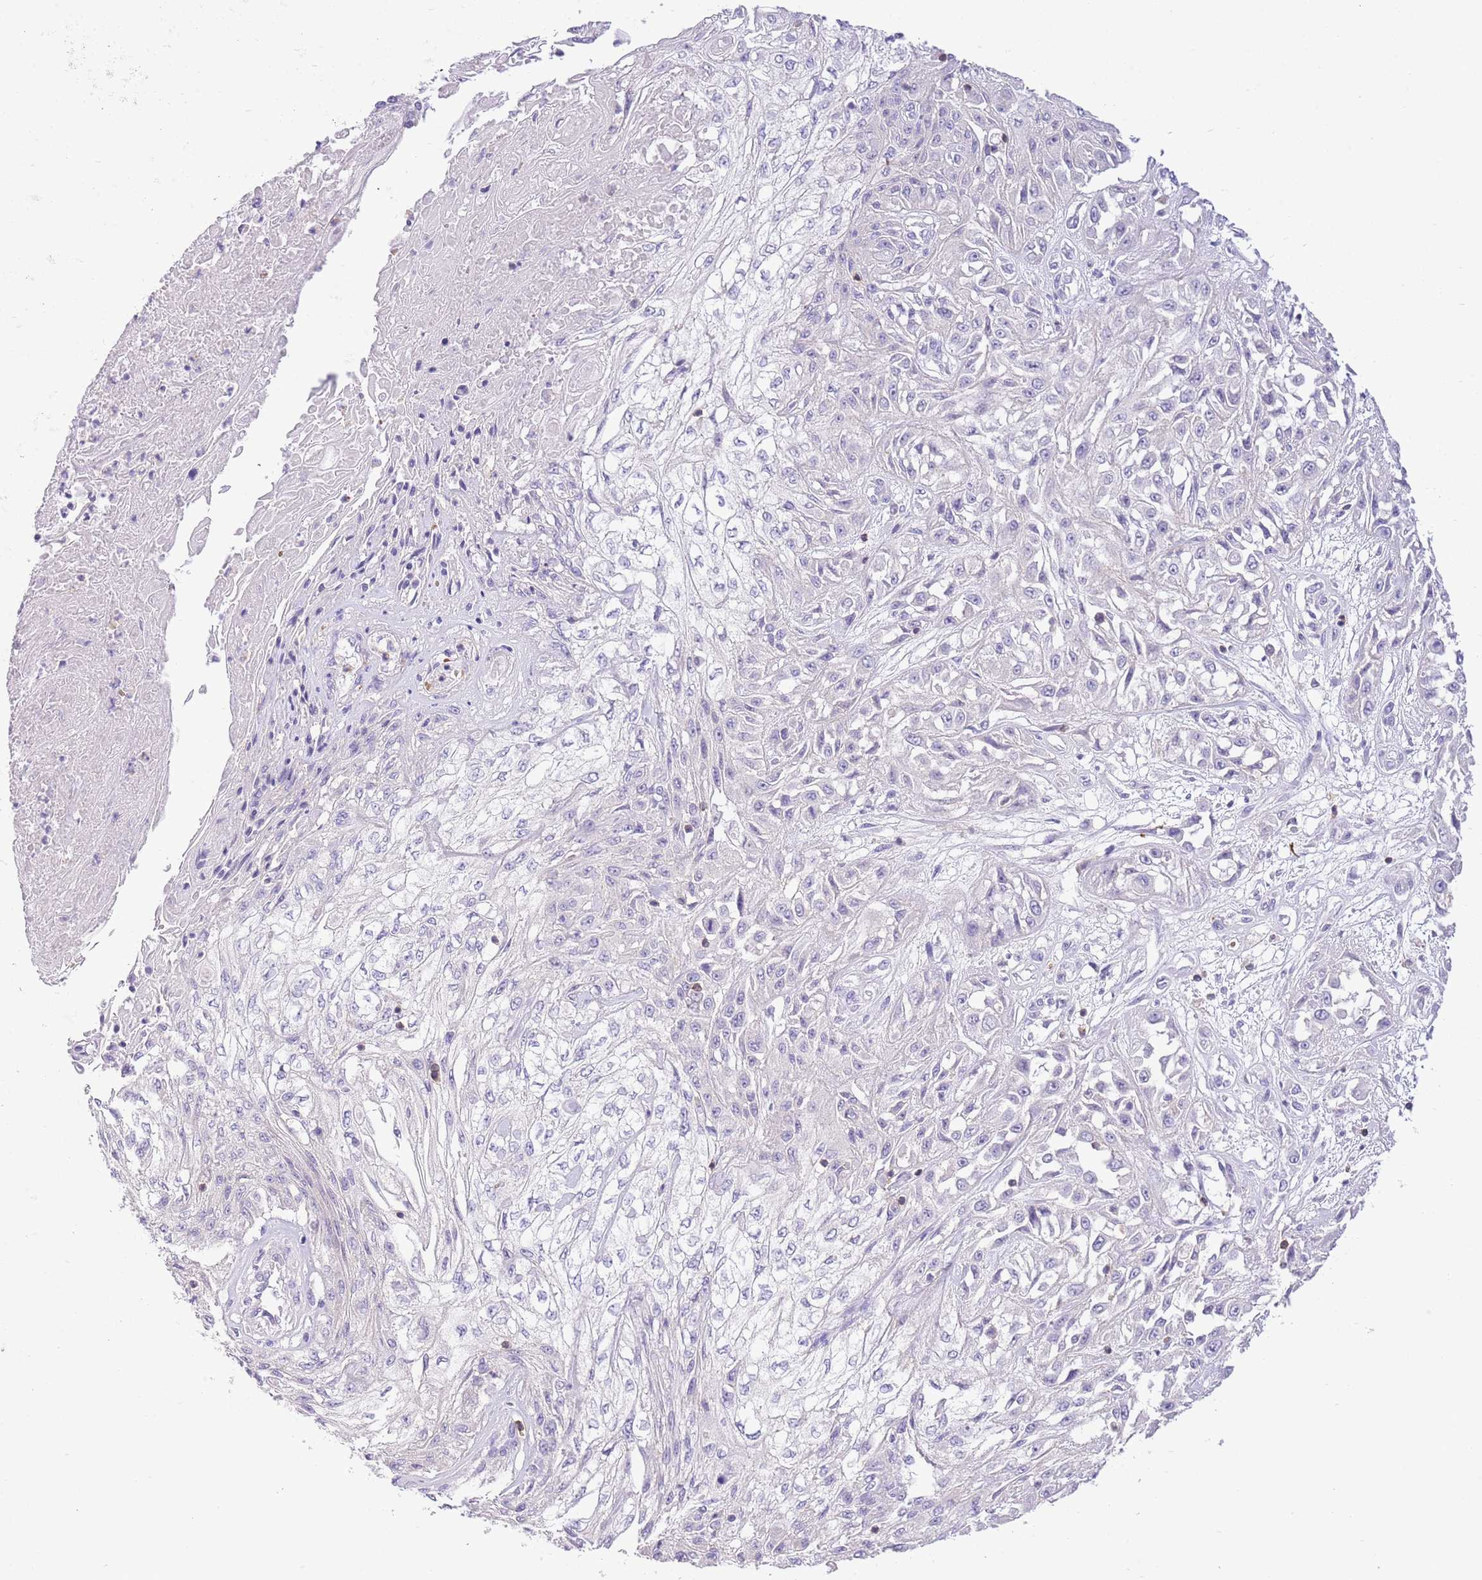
{"staining": {"intensity": "negative", "quantity": "none", "location": "none"}, "tissue": "skin cancer", "cell_type": "Tumor cells", "image_type": "cancer", "snomed": [{"axis": "morphology", "description": "Squamous cell carcinoma, NOS"}, {"axis": "morphology", "description": "Squamous cell carcinoma, metastatic, NOS"}, {"axis": "topography", "description": "Skin"}, {"axis": "topography", "description": "Lymph node"}], "caption": "DAB immunohistochemical staining of skin cancer demonstrates no significant positivity in tumor cells.", "gene": "OR4Q3", "patient": {"sex": "male", "age": 75}}